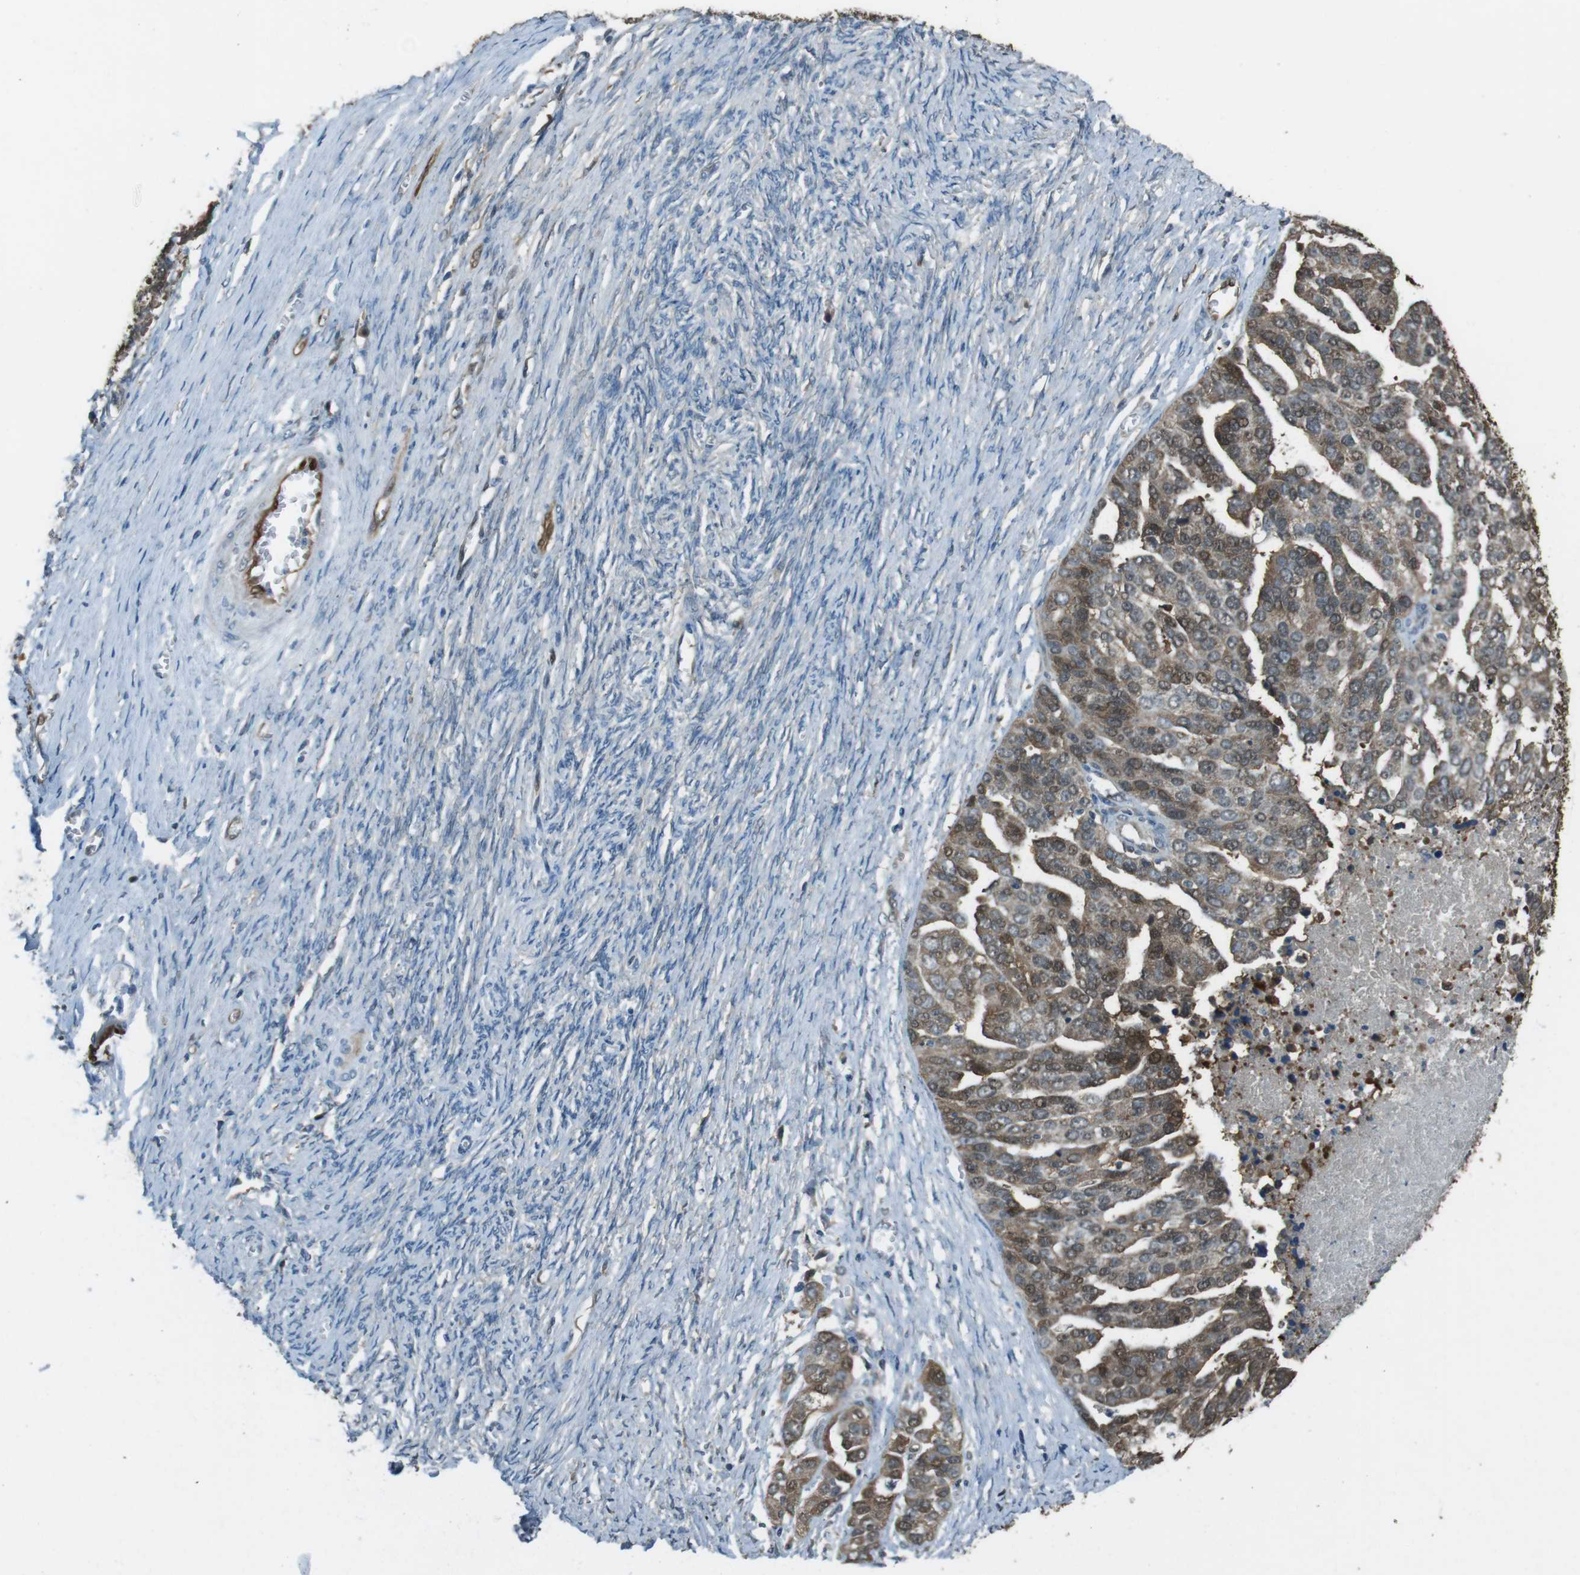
{"staining": {"intensity": "moderate", "quantity": "25%-75%", "location": "cytoplasmic/membranous,nuclear"}, "tissue": "ovarian cancer", "cell_type": "Tumor cells", "image_type": "cancer", "snomed": [{"axis": "morphology", "description": "Cystadenocarcinoma, serous, NOS"}, {"axis": "topography", "description": "Ovary"}], "caption": "Human ovarian cancer (serous cystadenocarcinoma) stained for a protein (brown) exhibits moderate cytoplasmic/membranous and nuclear positive expression in about 25%-75% of tumor cells.", "gene": "MFAP3", "patient": {"sex": "female", "age": 44}}